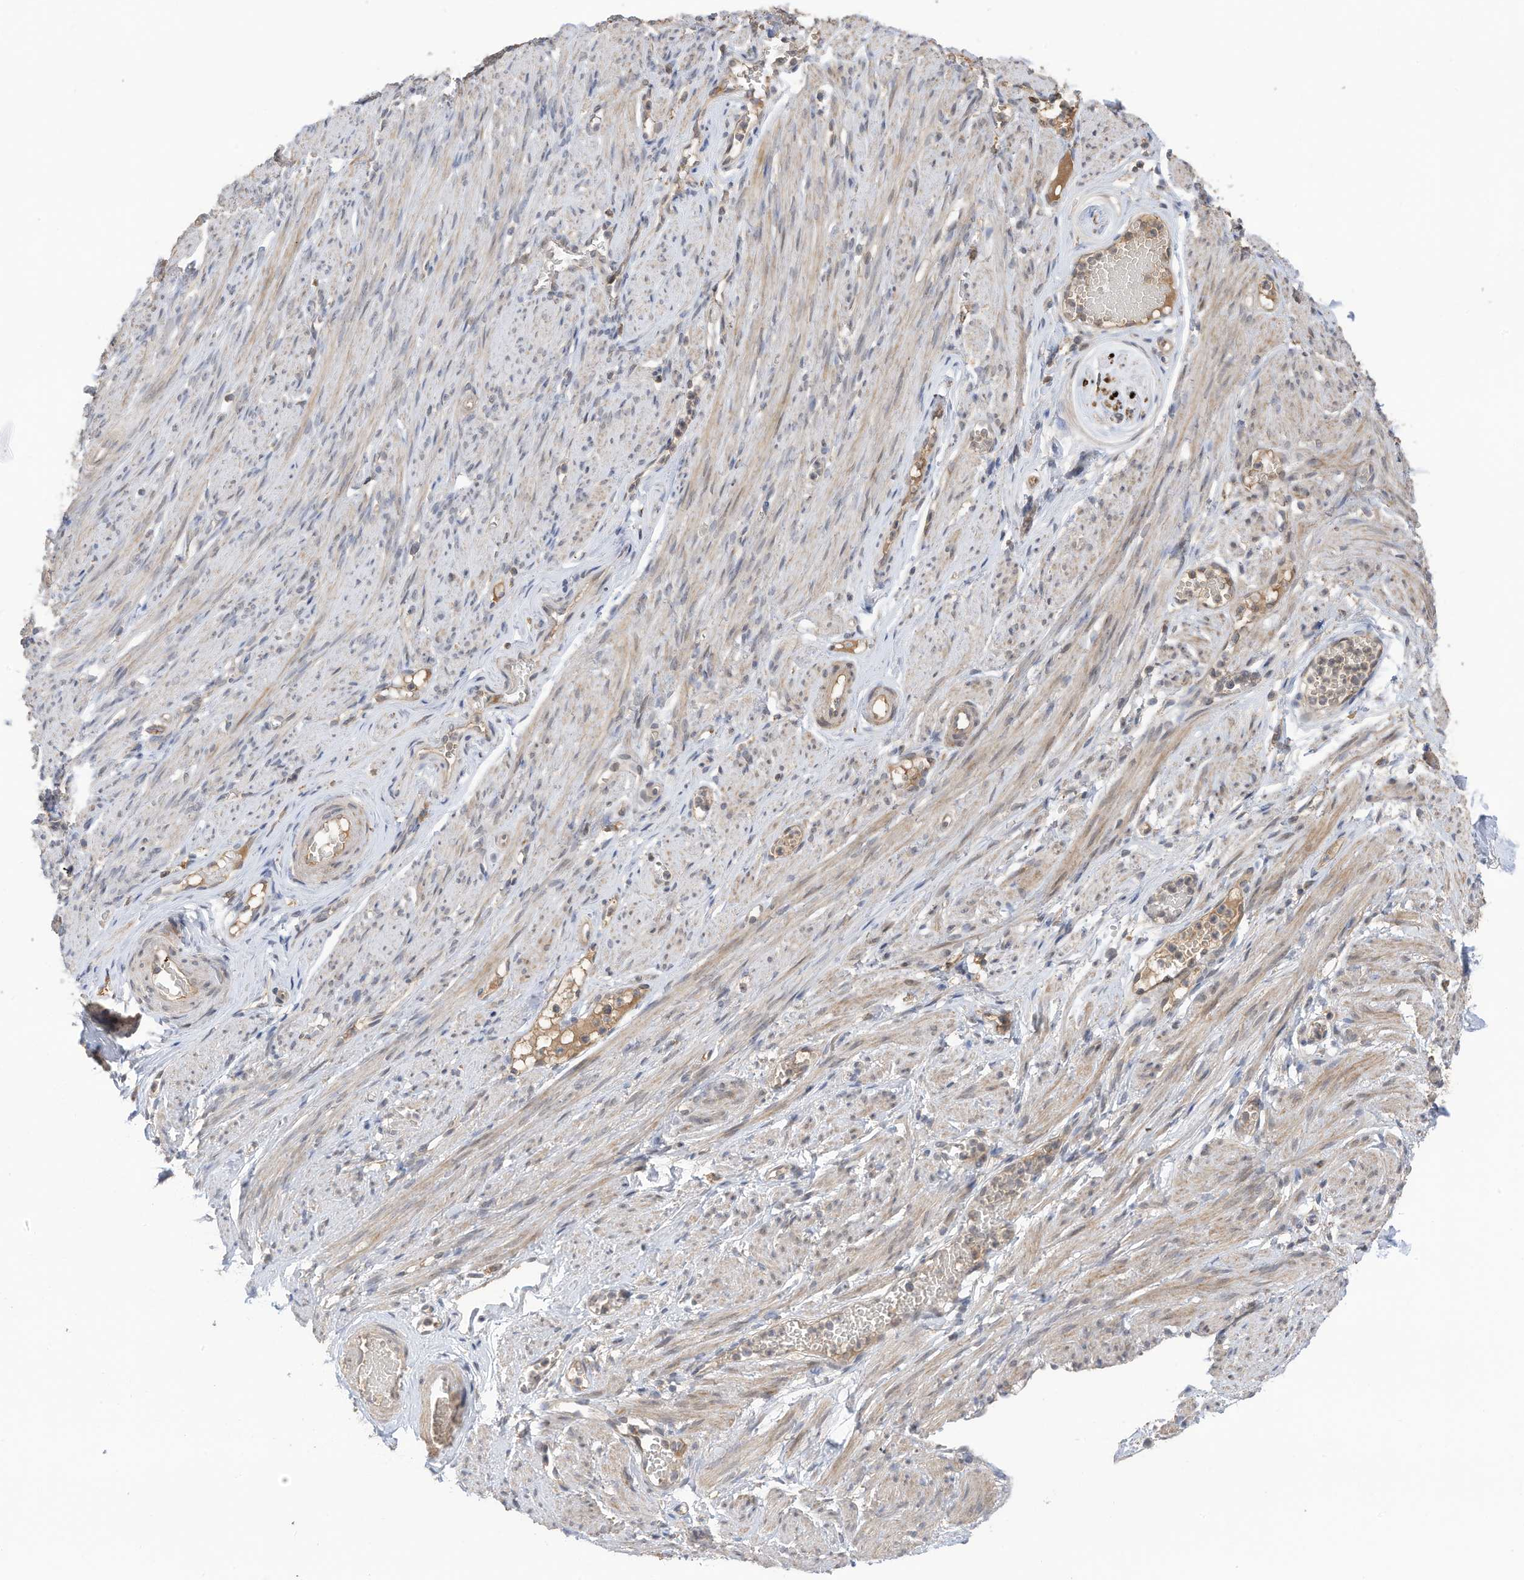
{"staining": {"intensity": "negative", "quantity": "none", "location": "none"}, "tissue": "adipose tissue", "cell_type": "Adipocytes", "image_type": "normal", "snomed": [{"axis": "morphology", "description": "Normal tissue, NOS"}, {"axis": "topography", "description": "Smooth muscle"}, {"axis": "topography", "description": "Peripheral nerve tissue"}], "caption": "This is an immunohistochemistry (IHC) image of unremarkable human adipose tissue. There is no expression in adipocytes.", "gene": "REC8", "patient": {"sex": "female", "age": 39}}